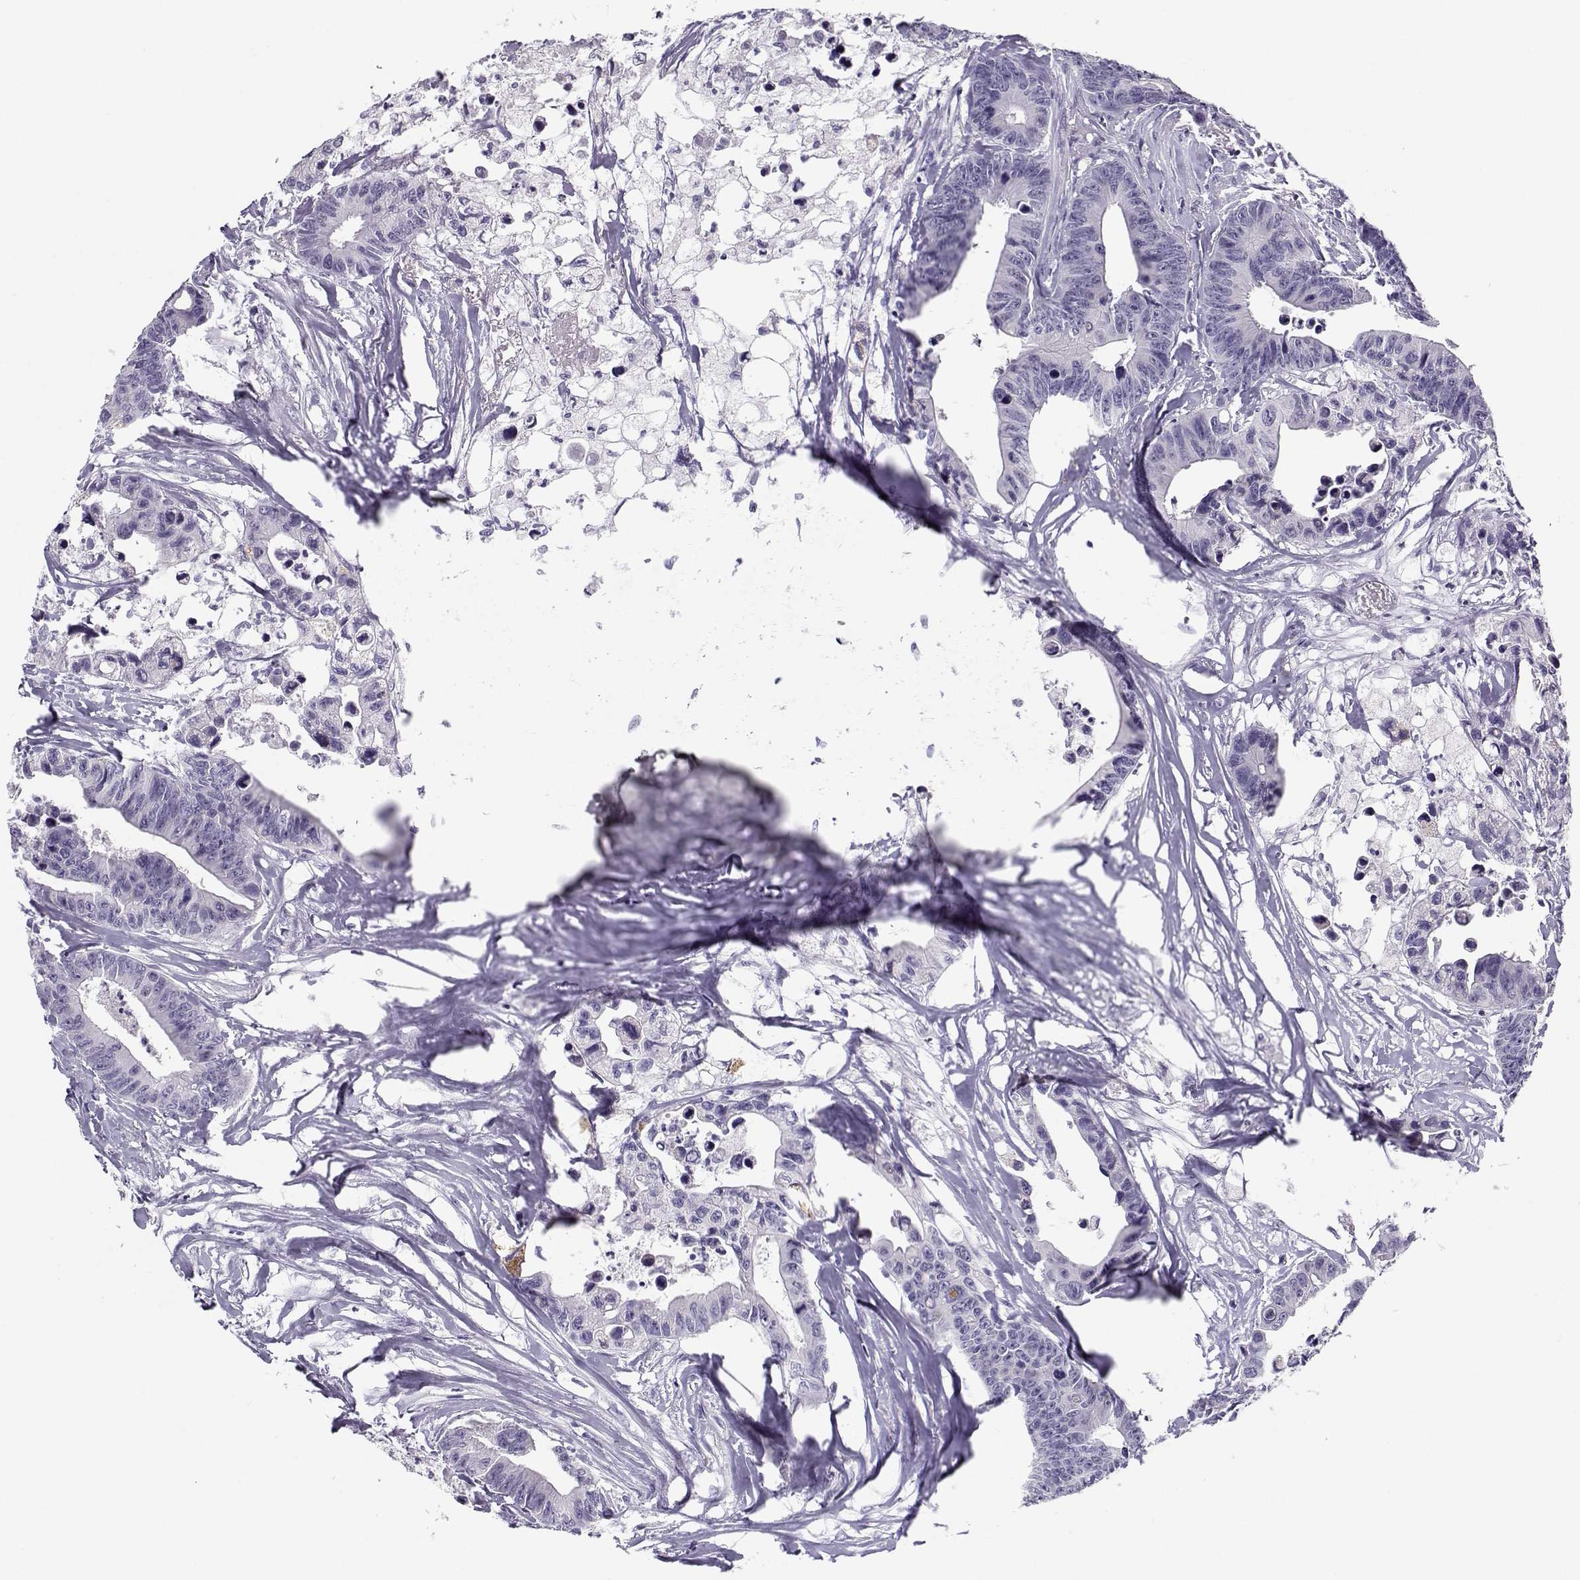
{"staining": {"intensity": "negative", "quantity": "none", "location": "none"}, "tissue": "colorectal cancer", "cell_type": "Tumor cells", "image_type": "cancer", "snomed": [{"axis": "morphology", "description": "Adenocarcinoma, NOS"}, {"axis": "topography", "description": "Colon"}], "caption": "Immunohistochemical staining of human colorectal adenocarcinoma exhibits no significant expression in tumor cells.", "gene": "CFAP77", "patient": {"sex": "female", "age": 87}}